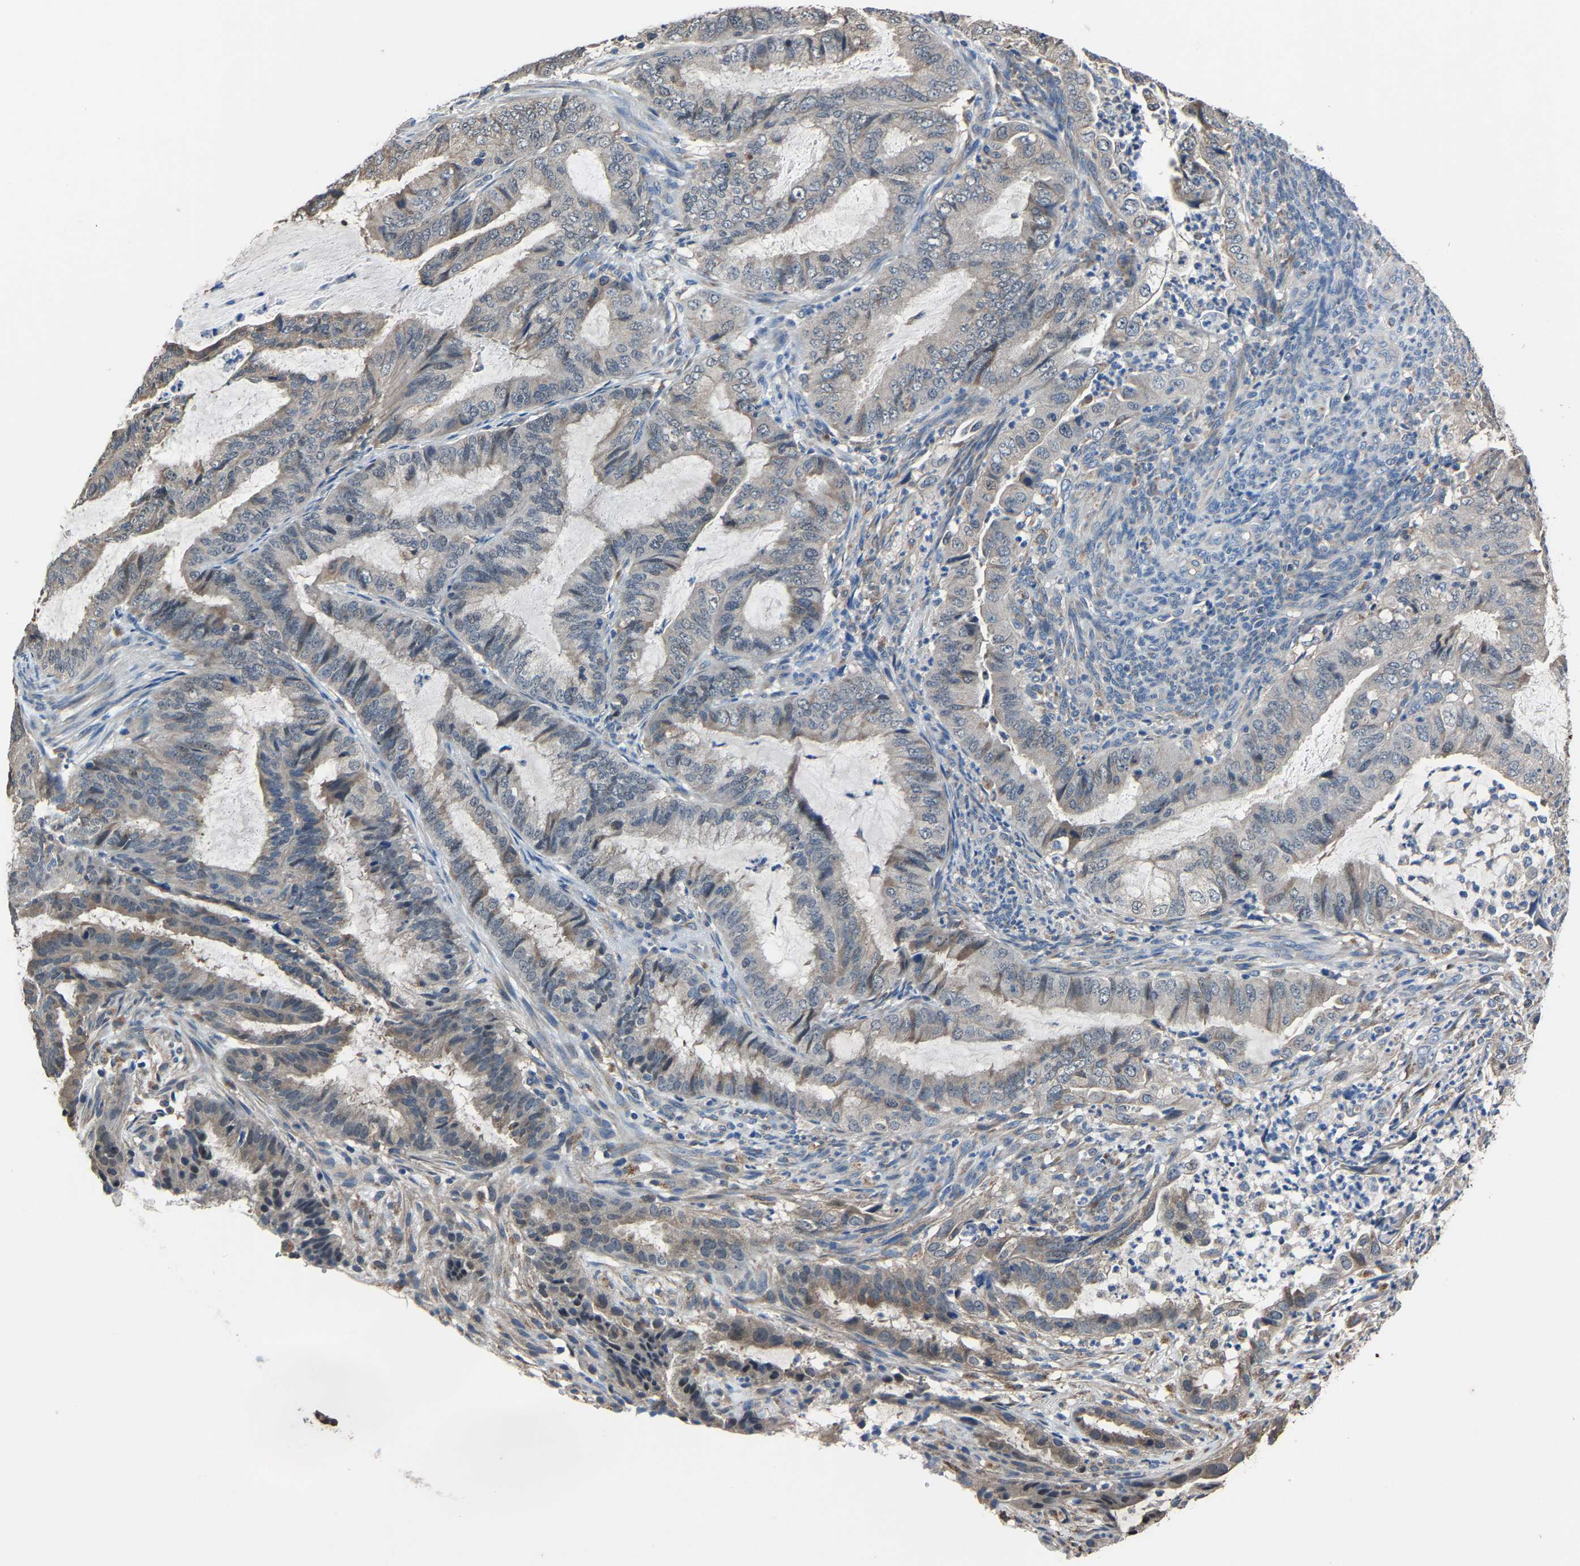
{"staining": {"intensity": "weak", "quantity": "<25%", "location": "cytoplasmic/membranous"}, "tissue": "endometrial cancer", "cell_type": "Tumor cells", "image_type": "cancer", "snomed": [{"axis": "morphology", "description": "Adenocarcinoma, NOS"}, {"axis": "topography", "description": "Endometrium"}], "caption": "IHC of adenocarcinoma (endometrial) demonstrates no staining in tumor cells.", "gene": "STRBP", "patient": {"sex": "female", "age": 51}}